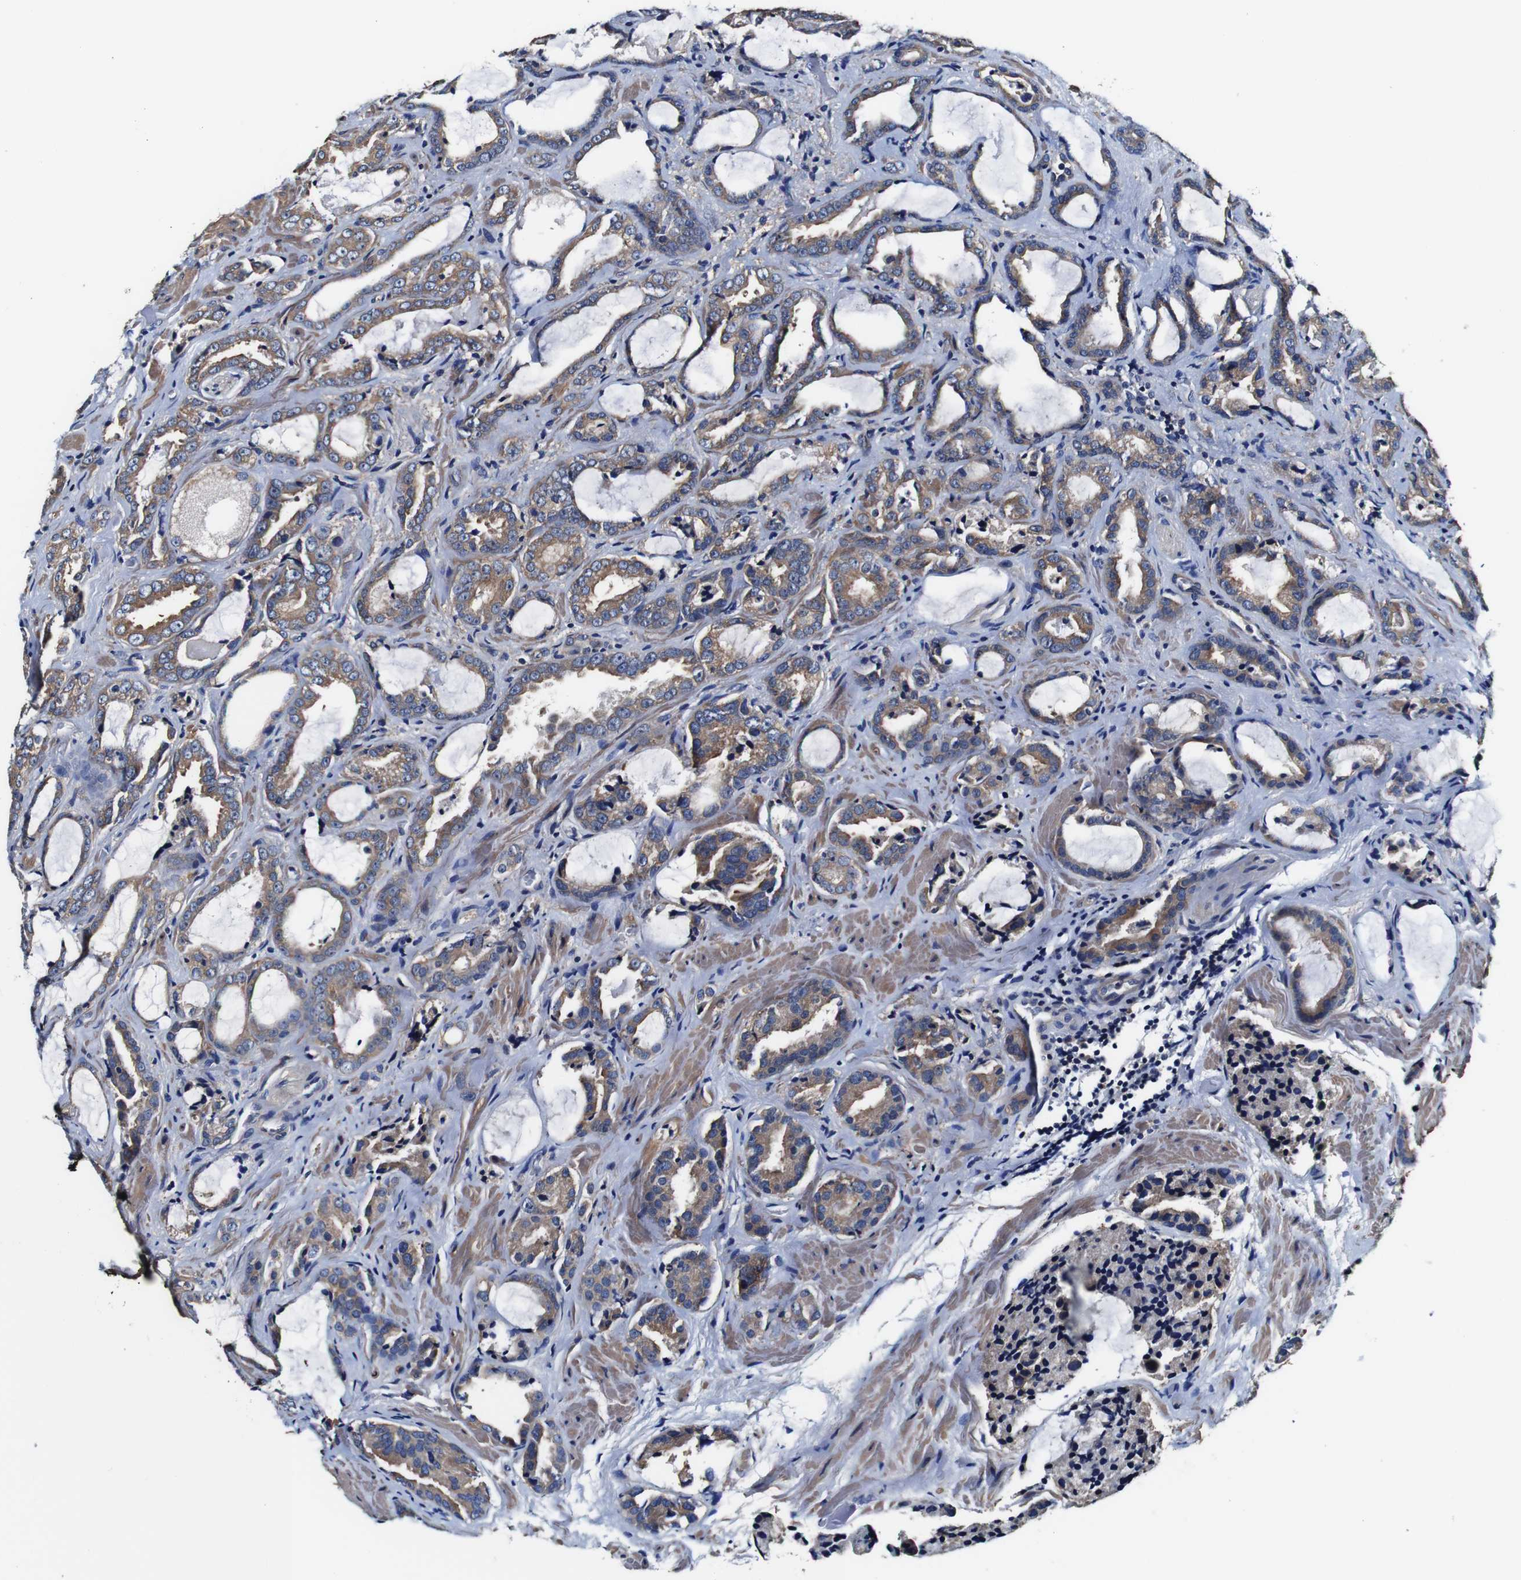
{"staining": {"intensity": "moderate", "quantity": ">75%", "location": "cytoplasmic/membranous"}, "tissue": "prostate cancer", "cell_type": "Tumor cells", "image_type": "cancer", "snomed": [{"axis": "morphology", "description": "Adenocarcinoma, Low grade"}, {"axis": "topography", "description": "Prostate"}], "caption": "Prostate adenocarcinoma (low-grade) stained with a brown dye shows moderate cytoplasmic/membranous positive positivity in approximately >75% of tumor cells.", "gene": "PDCD6IP", "patient": {"sex": "male", "age": 60}}